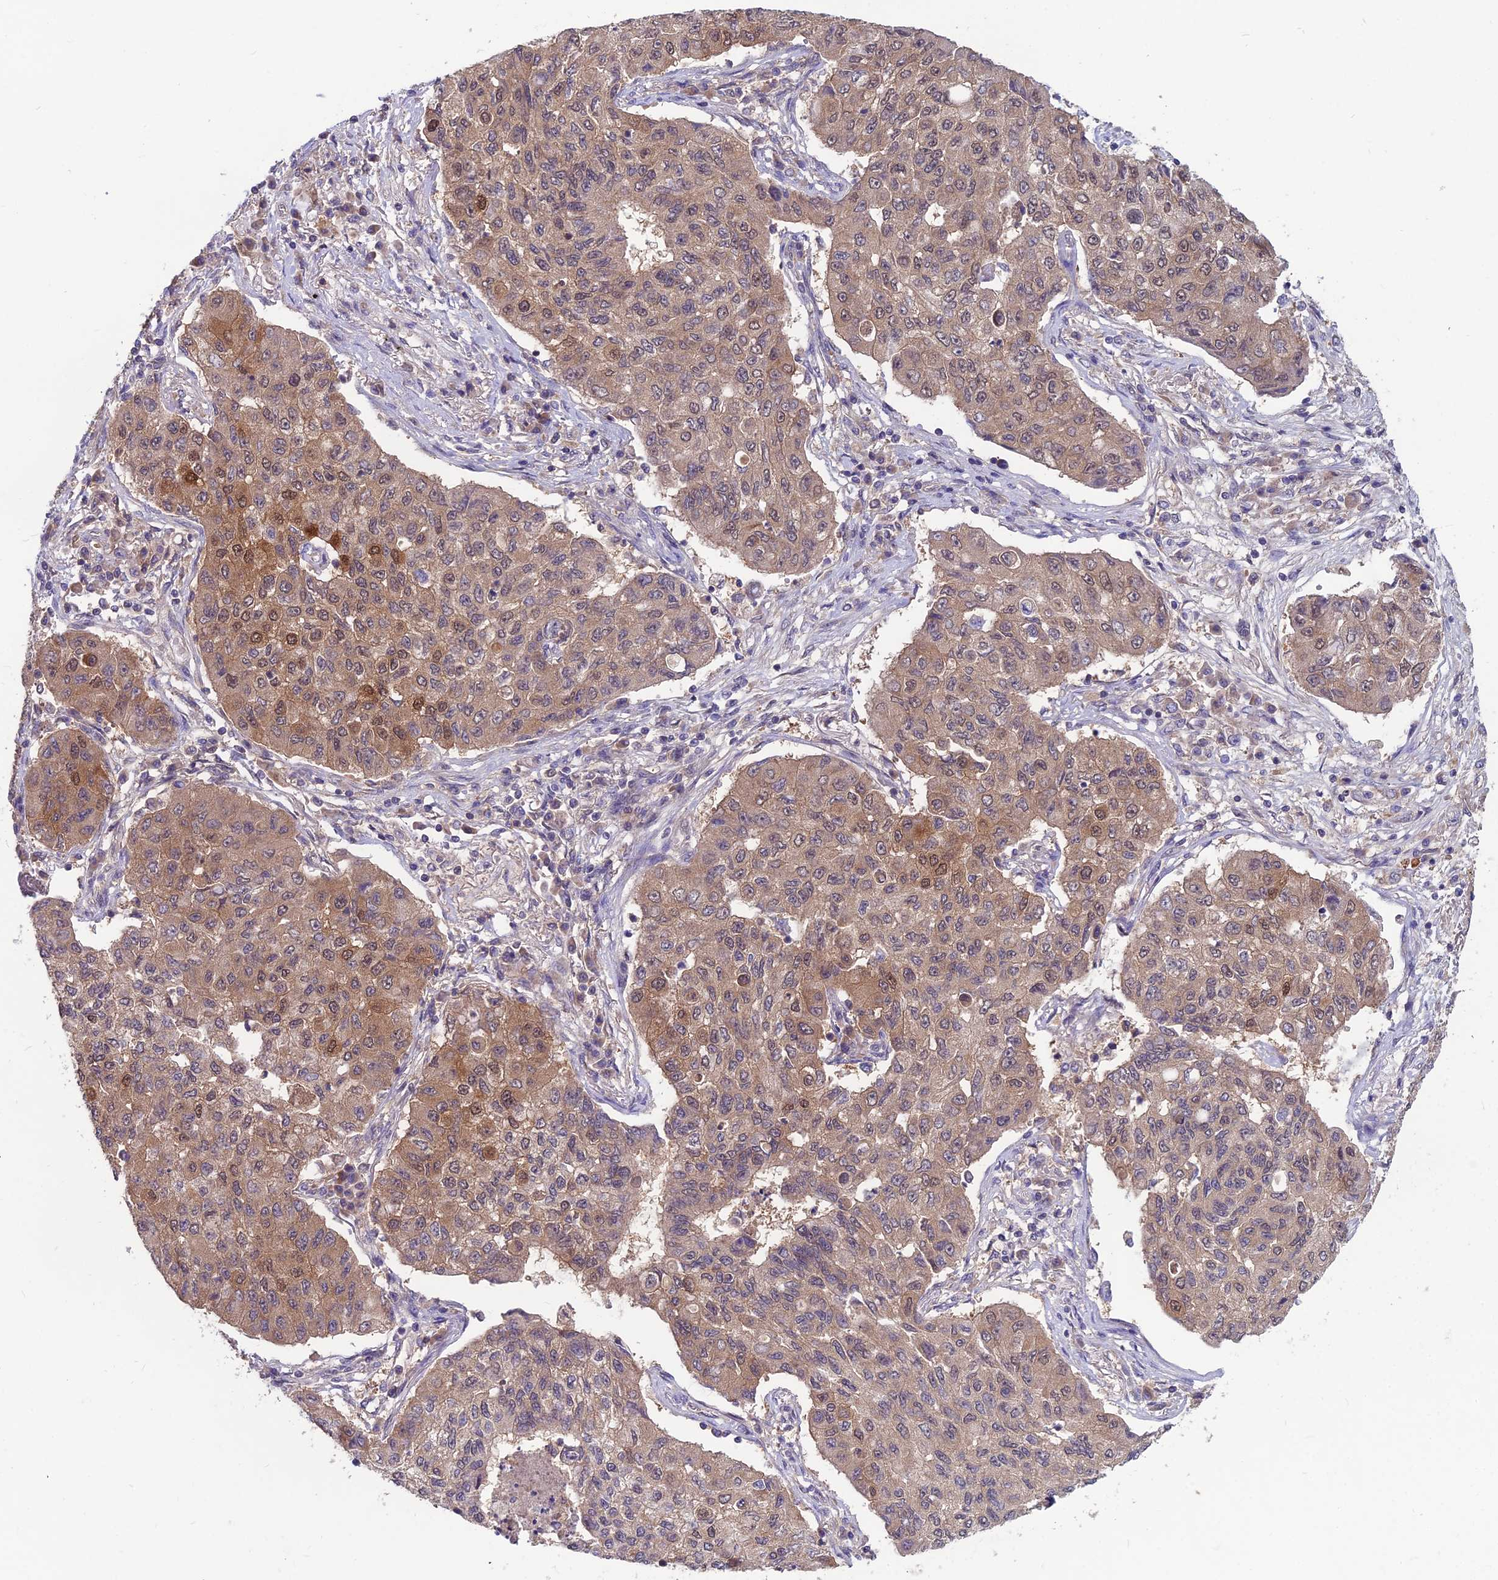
{"staining": {"intensity": "weak", "quantity": ">75%", "location": "cytoplasmic/membranous,nuclear"}, "tissue": "lung cancer", "cell_type": "Tumor cells", "image_type": "cancer", "snomed": [{"axis": "morphology", "description": "Squamous cell carcinoma, NOS"}, {"axis": "topography", "description": "Lung"}], "caption": "The micrograph shows immunohistochemical staining of squamous cell carcinoma (lung). There is weak cytoplasmic/membranous and nuclear expression is seen in about >75% of tumor cells. Nuclei are stained in blue.", "gene": "MVD", "patient": {"sex": "male", "age": 74}}